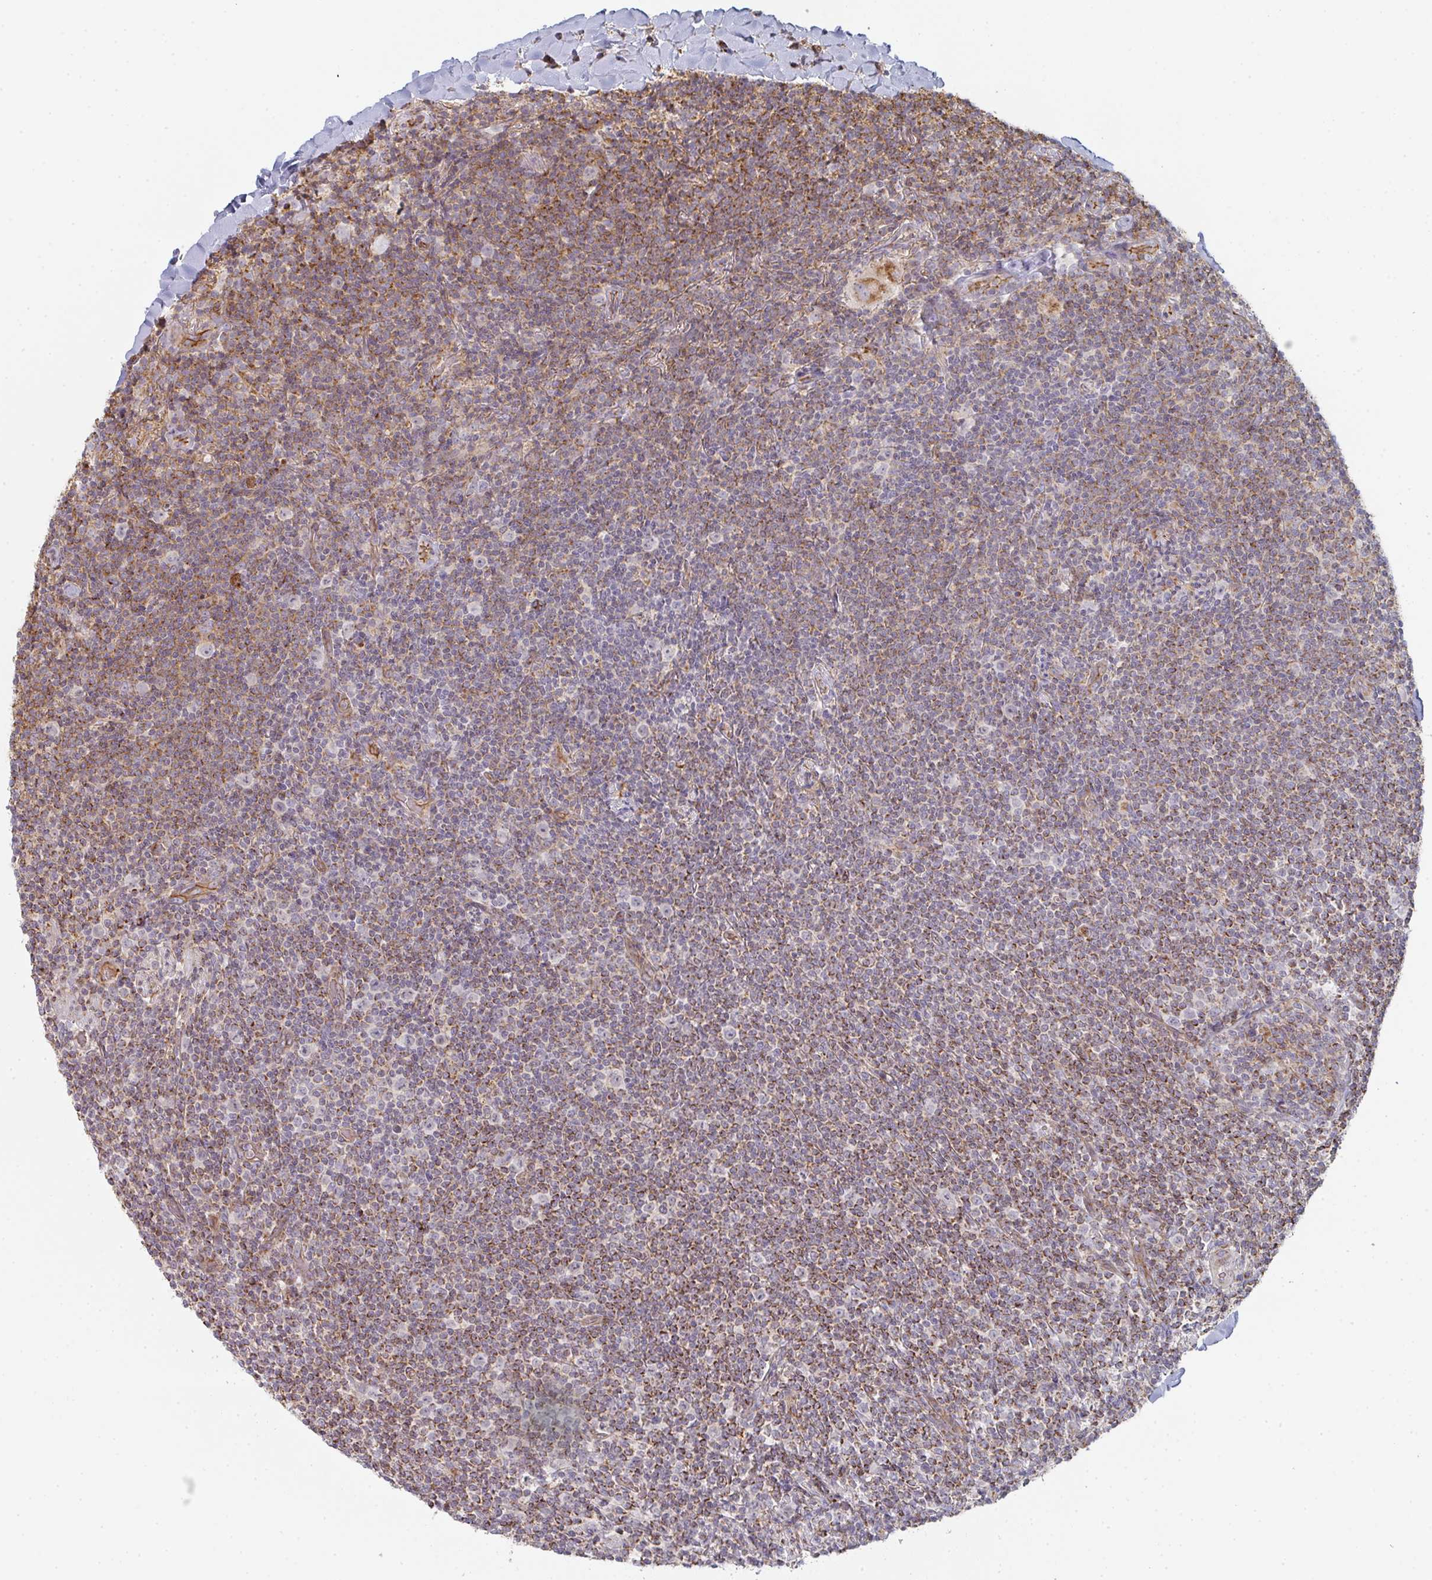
{"staining": {"intensity": "moderate", "quantity": "25%-75%", "location": "cytoplasmic/membranous"}, "tissue": "lymphoma", "cell_type": "Tumor cells", "image_type": "cancer", "snomed": [{"axis": "morphology", "description": "Malignant lymphoma, non-Hodgkin's type, Low grade"}, {"axis": "topography", "description": "Lung"}], "caption": "Lymphoma stained with DAB (3,3'-diaminobenzidine) immunohistochemistry (IHC) demonstrates medium levels of moderate cytoplasmic/membranous positivity in approximately 25%-75% of tumor cells. The protein is shown in brown color, while the nuclei are stained blue.", "gene": "ZNF526", "patient": {"sex": "female", "age": 71}}